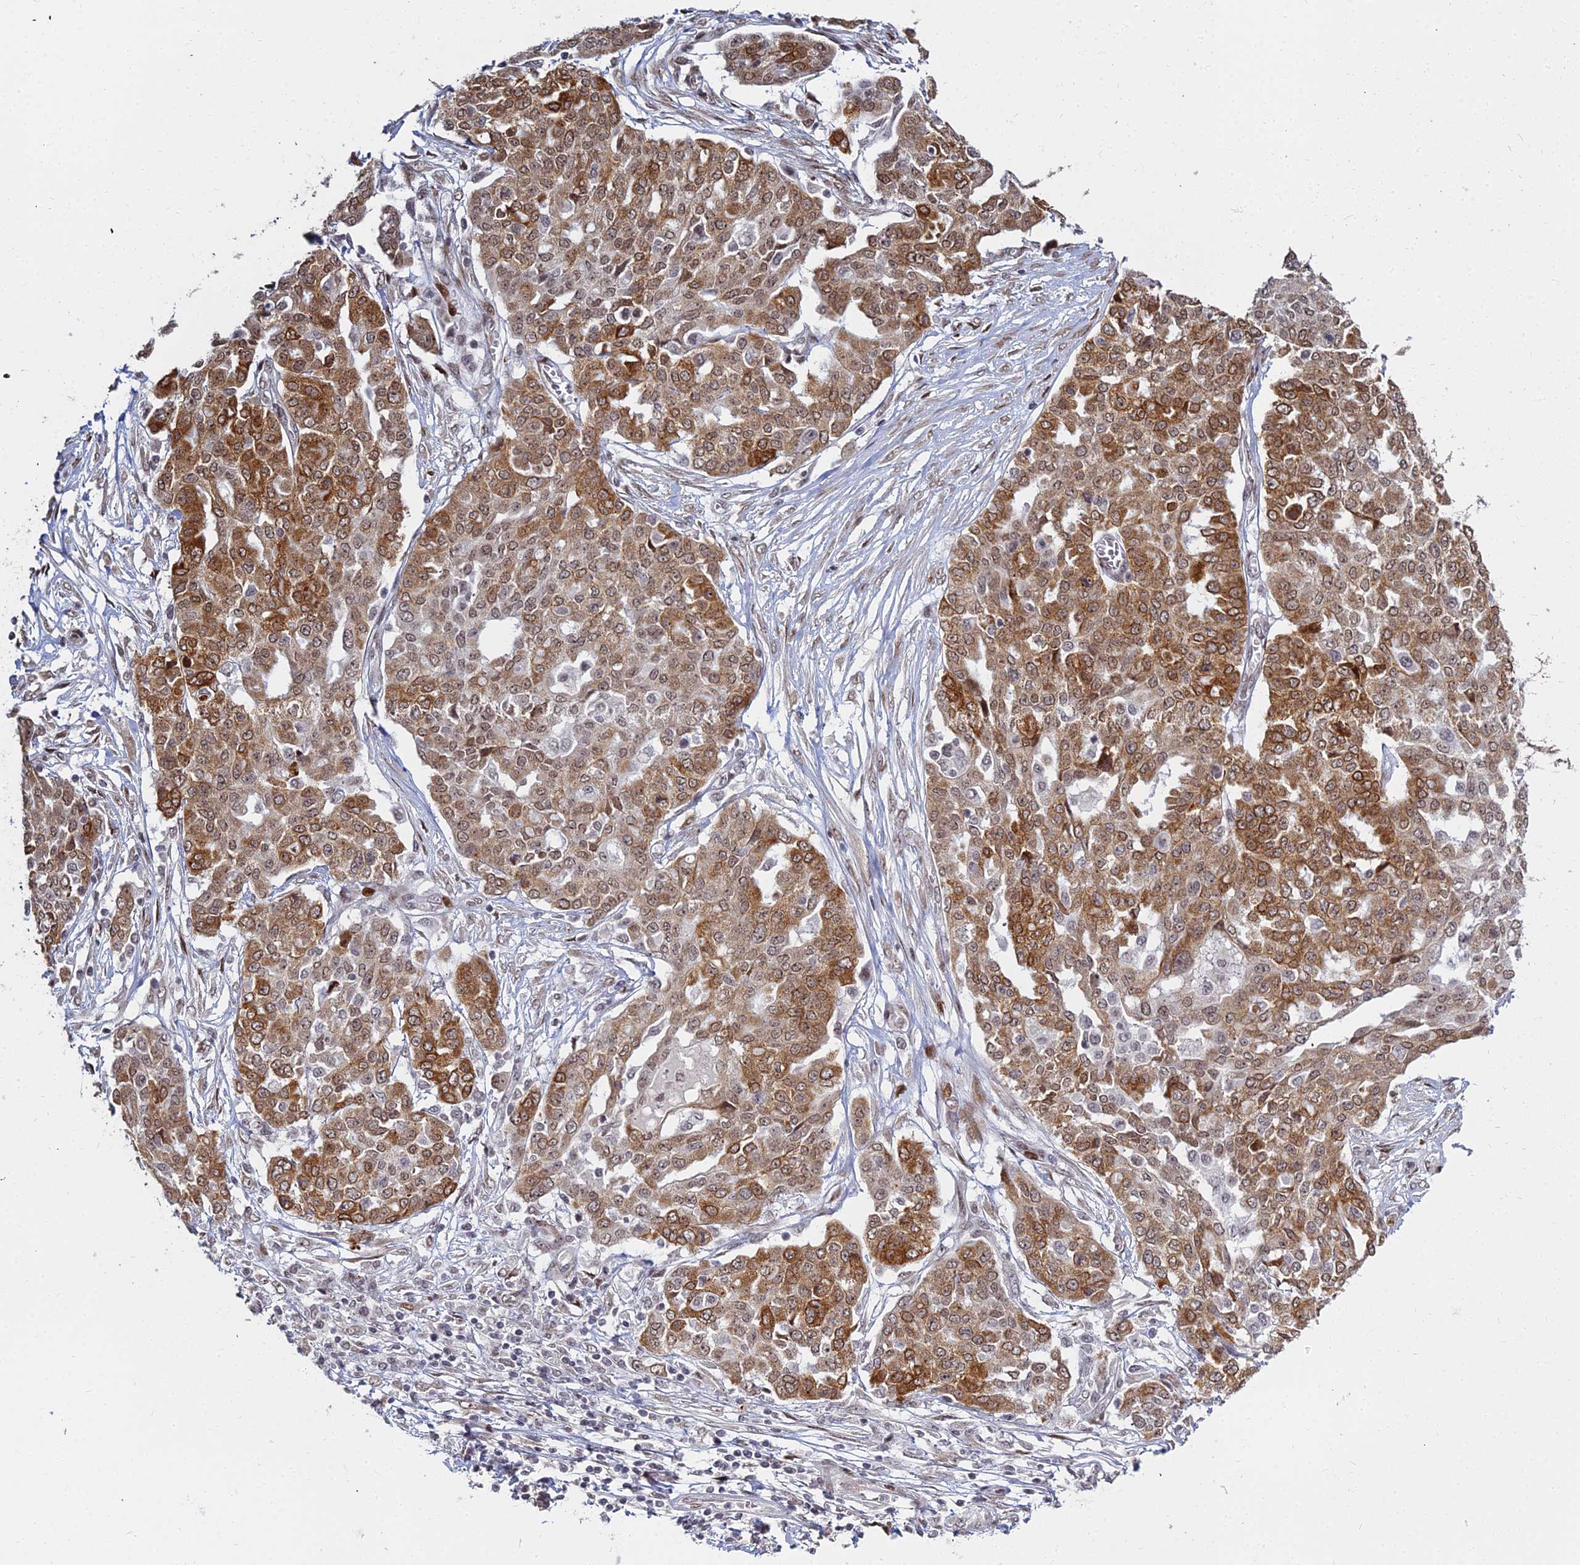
{"staining": {"intensity": "moderate", "quantity": ">75%", "location": "cytoplasmic/membranous,nuclear"}, "tissue": "ovarian cancer", "cell_type": "Tumor cells", "image_type": "cancer", "snomed": [{"axis": "morphology", "description": "Cystadenocarcinoma, serous, NOS"}, {"axis": "topography", "description": "Soft tissue"}, {"axis": "topography", "description": "Ovary"}], "caption": "About >75% of tumor cells in human ovarian cancer display moderate cytoplasmic/membranous and nuclear protein positivity as visualized by brown immunohistochemical staining.", "gene": "ABCA2", "patient": {"sex": "female", "age": 57}}